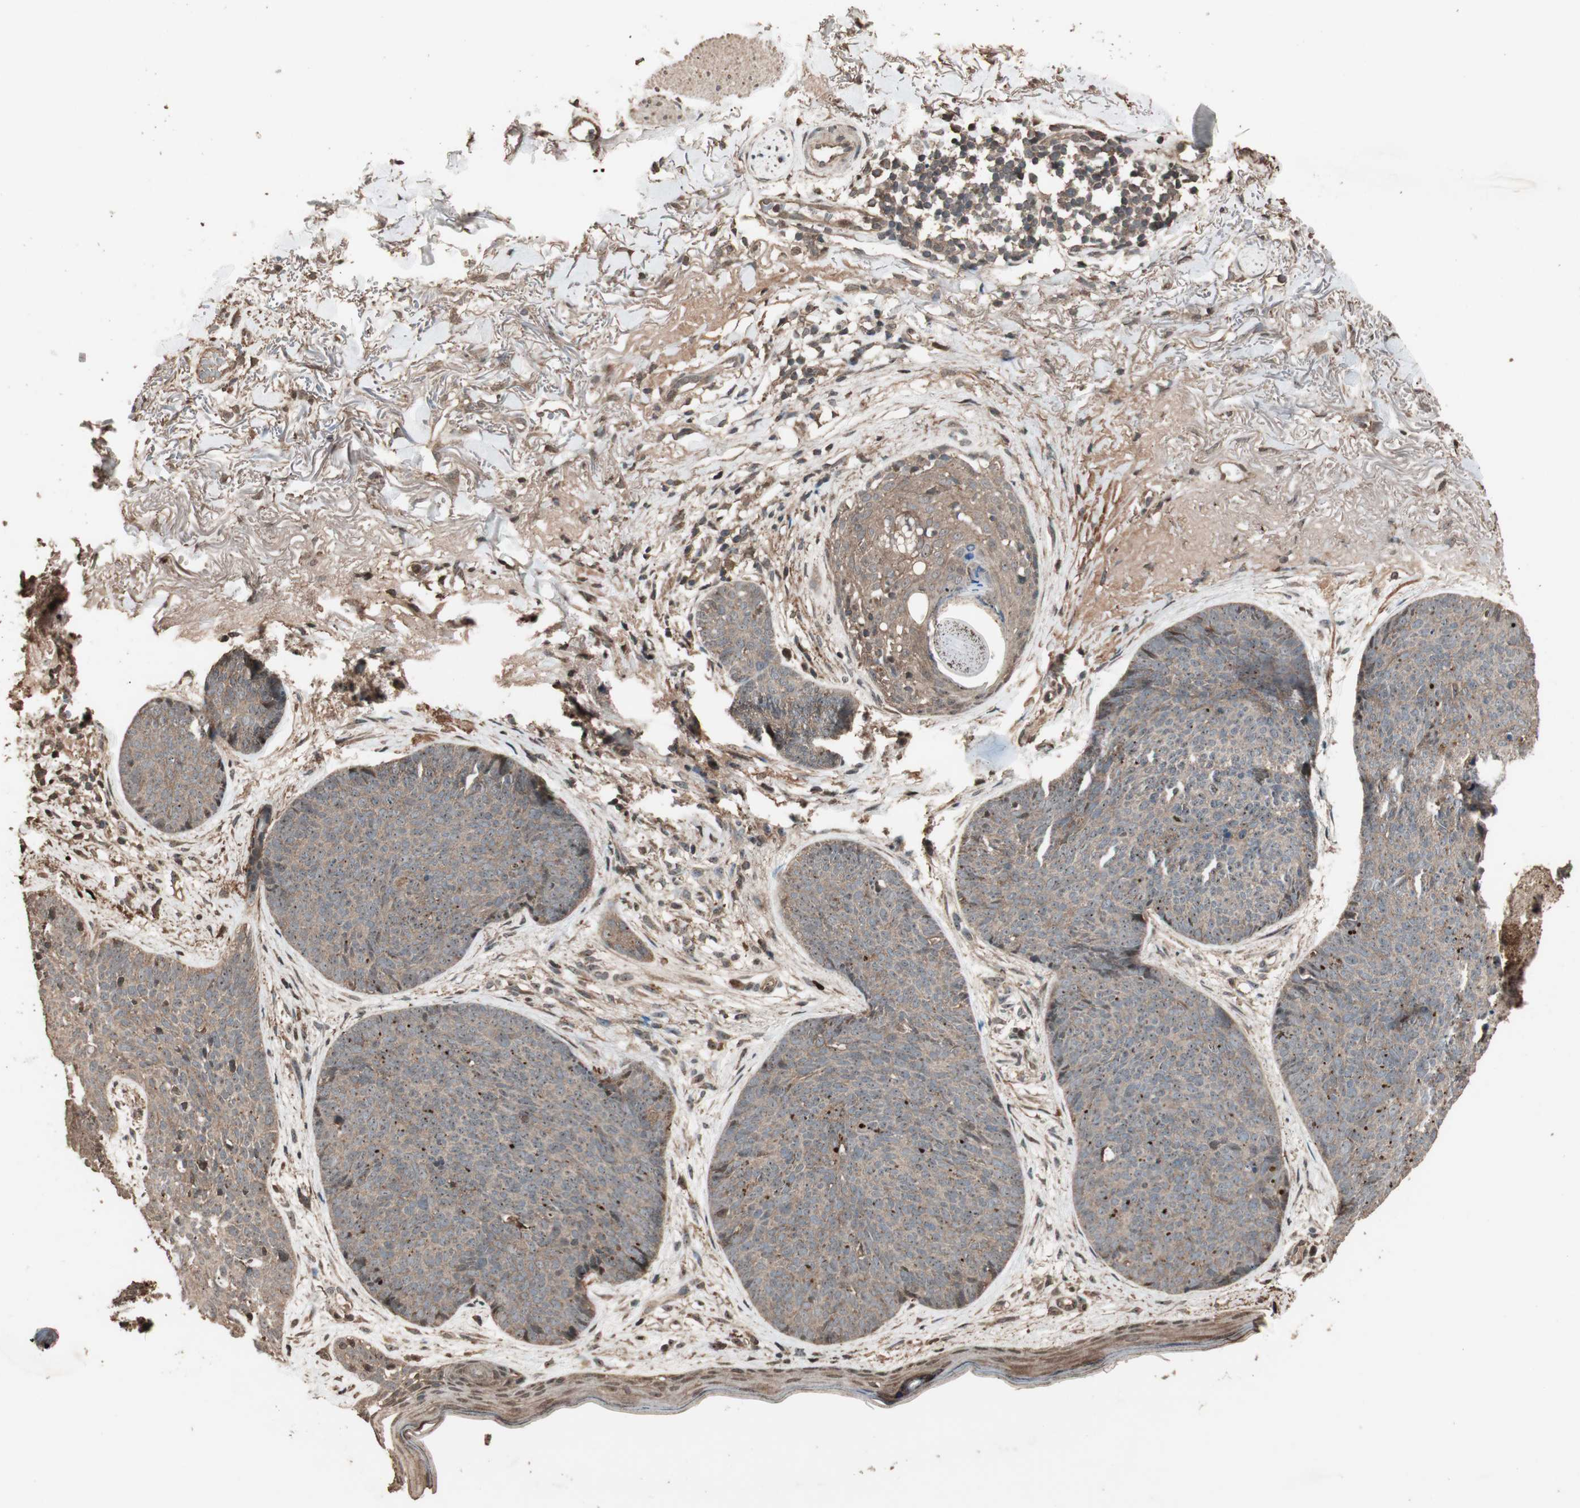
{"staining": {"intensity": "weak", "quantity": ">75%", "location": "cytoplasmic/membranous"}, "tissue": "skin cancer", "cell_type": "Tumor cells", "image_type": "cancer", "snomed": [{"axis": "morphology", "description": "Normal tissue, NOS"}, {"axis": "morphology", "description": "Basal cell carcinoma"}, {"axis": "topography", "description": "Skin"}], "caption": "High-magnification brightfield microscopy of skin cancer stained with DAB (brown) and counterstained with hematoxylin (blue). tumor cells exhibit weak cytoplasmic/membranous positivity is identified in approximately>75% of cells.", "gene": "USP20", "patient": {"sex": "female", "age": 70}}